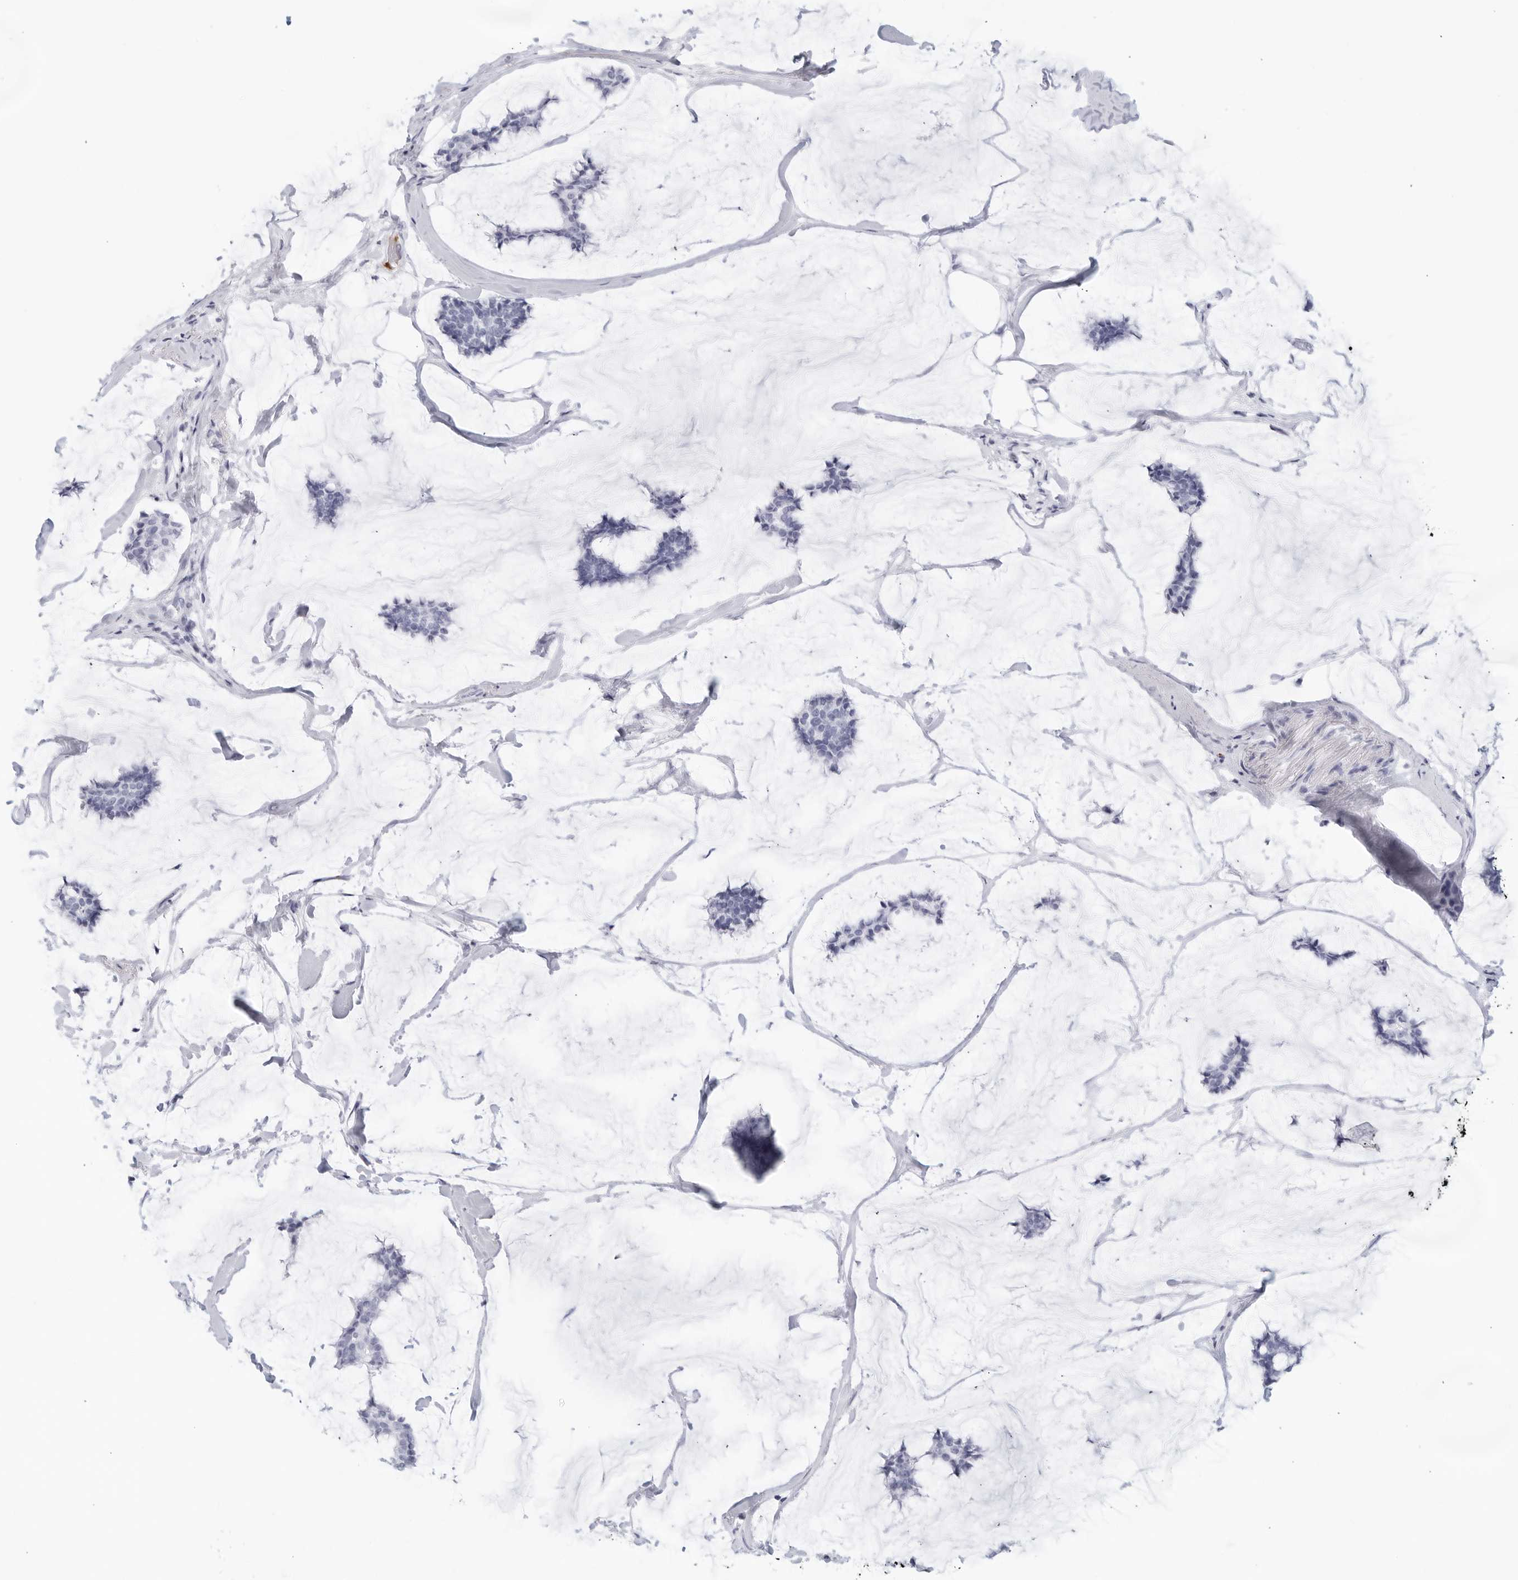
{"staining": {"intensity": "negative", "quantity": "none", "location": "none"}, "tissue": "breast cancer", "cell_type": "Tumor cells", "image_type": "cancer", "snomed": [{"axis": "morphology", "description": "Duct carcinoma"}, {"axis": "topography", "description": "Breast"}], "caption": "Immunohistochemistry image of neoplastic tissue: breast infiltrating ductal carcinoma stained with DAB exhibits no significant protein expression in tumor cells.", "gene": "FGG", "patient": {"sex": "female", "age": 93}}